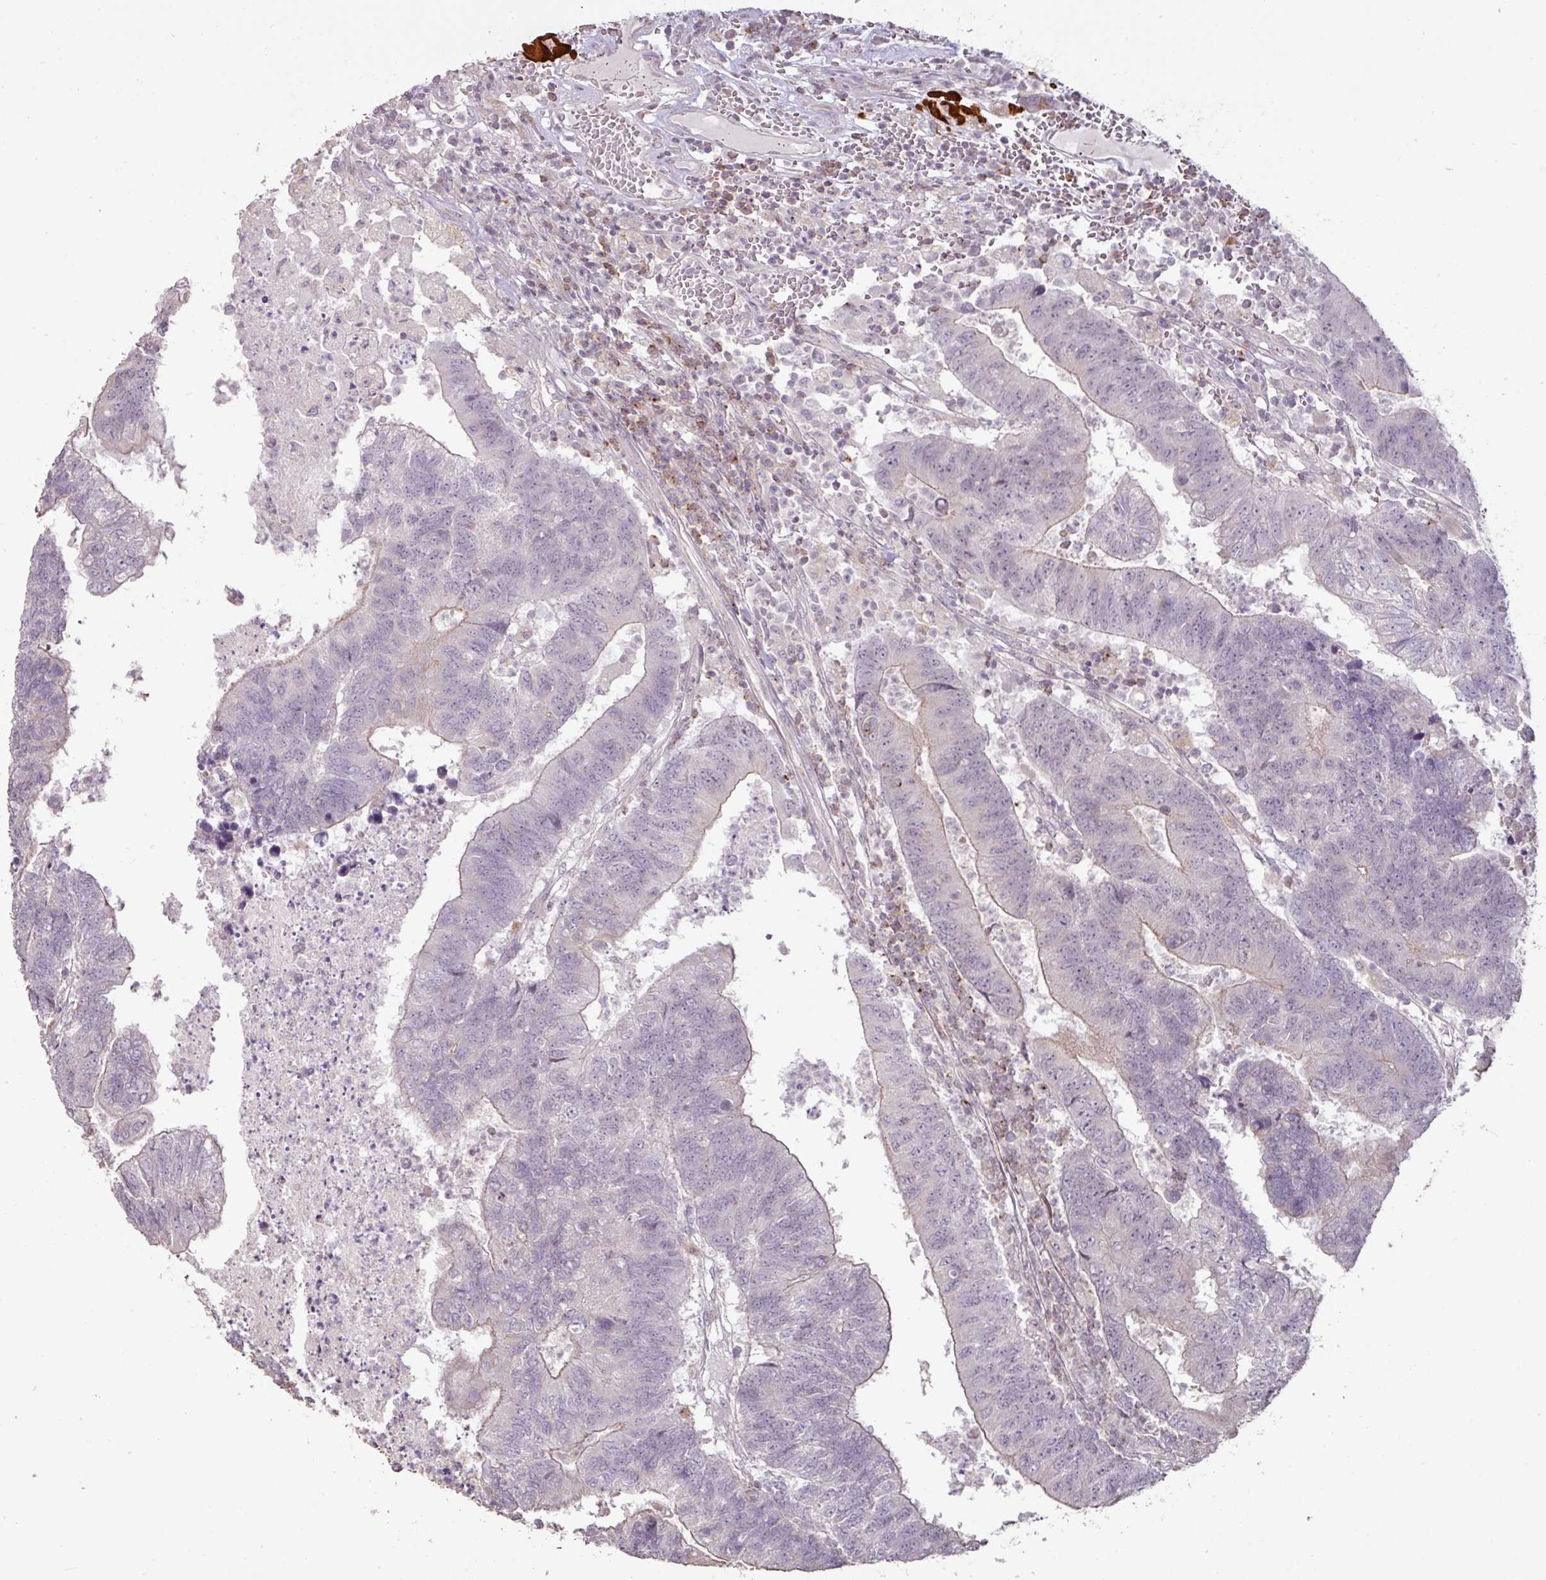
{"staining": {"intensity": "weak", "quantity": "<25%", "location": "cytoplasmic/membranous"}, "tissue": "colorectal cancer", "cell_type": "Tumor cells", "image_type": "cancer", "snomed": [{"axis": "morphology", "description": "Adenocarcinoma, NOS"}, {"axis": "topography", "description": "Colon"}], "caption": "Image shows no significant protein expression in tumor cells of colorectal cancer (adenocarcinoma).", "gene": "CXCR5", "patient": {"sex": "female", "age": 48}}